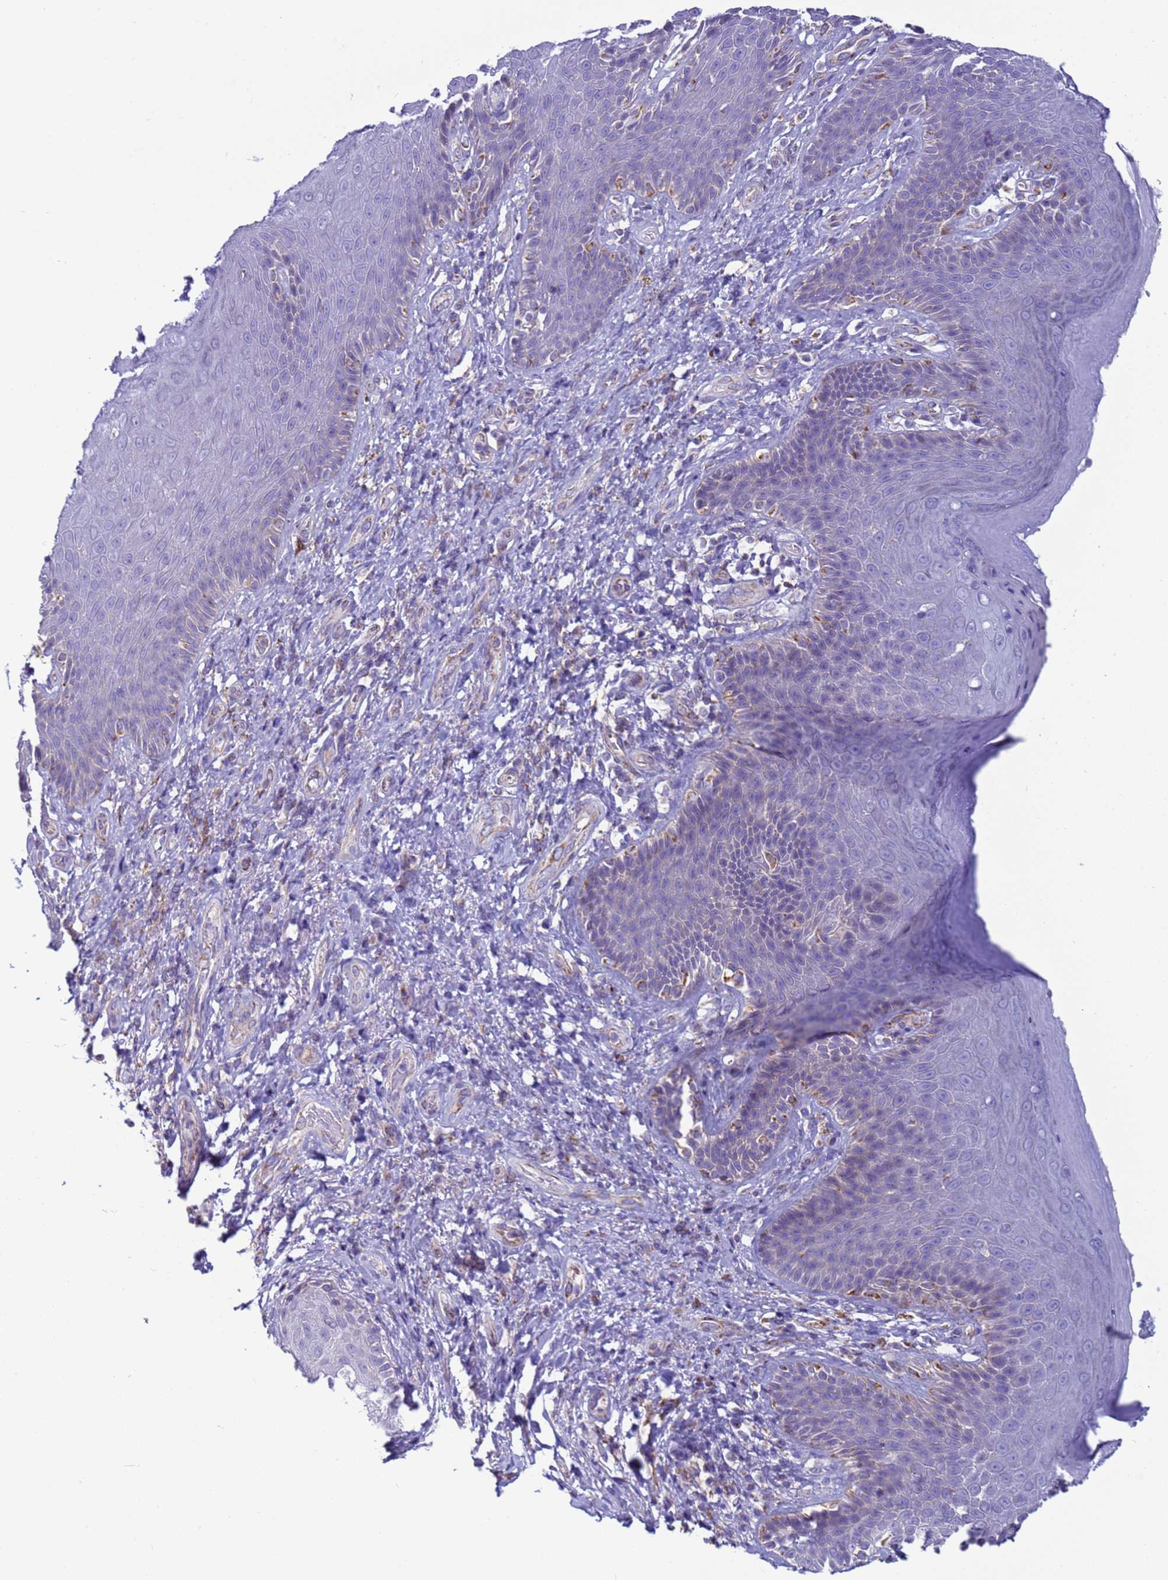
{"staining": {"intensity": "moderate", "quantity": "<25%", "location": "cytoplasmic/membranous"}, "tissue": "skin", "cell_type": "Epidermal cells", "image_type": "normal", "snomed": [{"axis": "morphology", "description": "Normal tissue, NOS"}, {"axis": "topography", "description": "Anal"}], "caption": "Moderate cytoplasmic/membranous staining for a protein is present in about <25% of epidermal cells of benign skin using immunohistochemistry.", "gene": "HPCAL1", "patient": {"sex": "female", "age": 89}}